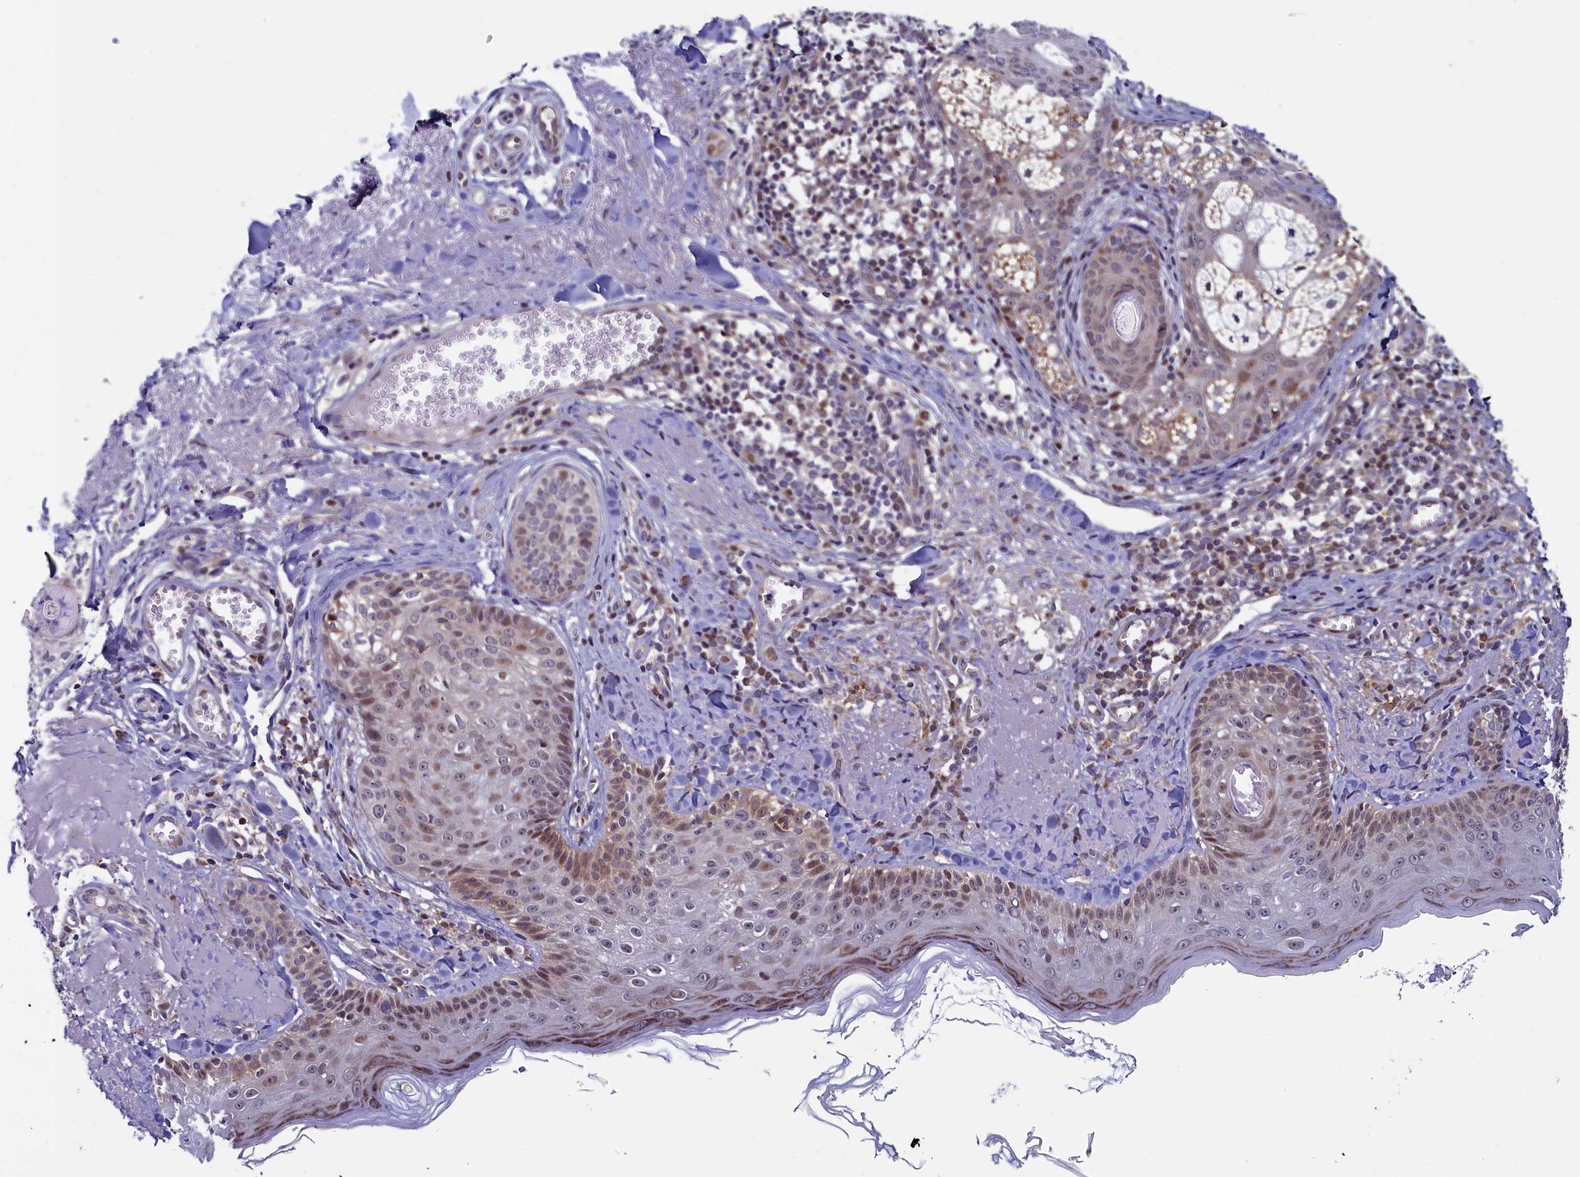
{"staining": {"intensity": "weak", "quantity": "25%-75%", "location": "cytoplasmic/membranous,nuclear"}, "tissue": "skin cancer", "cell_type": "Tumor cells", "image_type": "cancer", "snomed": [{"axis": "morphology", "description": "Basal cell carcinoma"}, {"axis": "topography", "description": "Skin"}], "caption": "Protein staining shows weak cytoplasmic/membranous and nuclear positivity in about 25%-75% of tumor cells in skin cancer (basal cell carcinoma).", "gene": "CIAPIN1", "patient": {"sex": "female", "age": 74}}